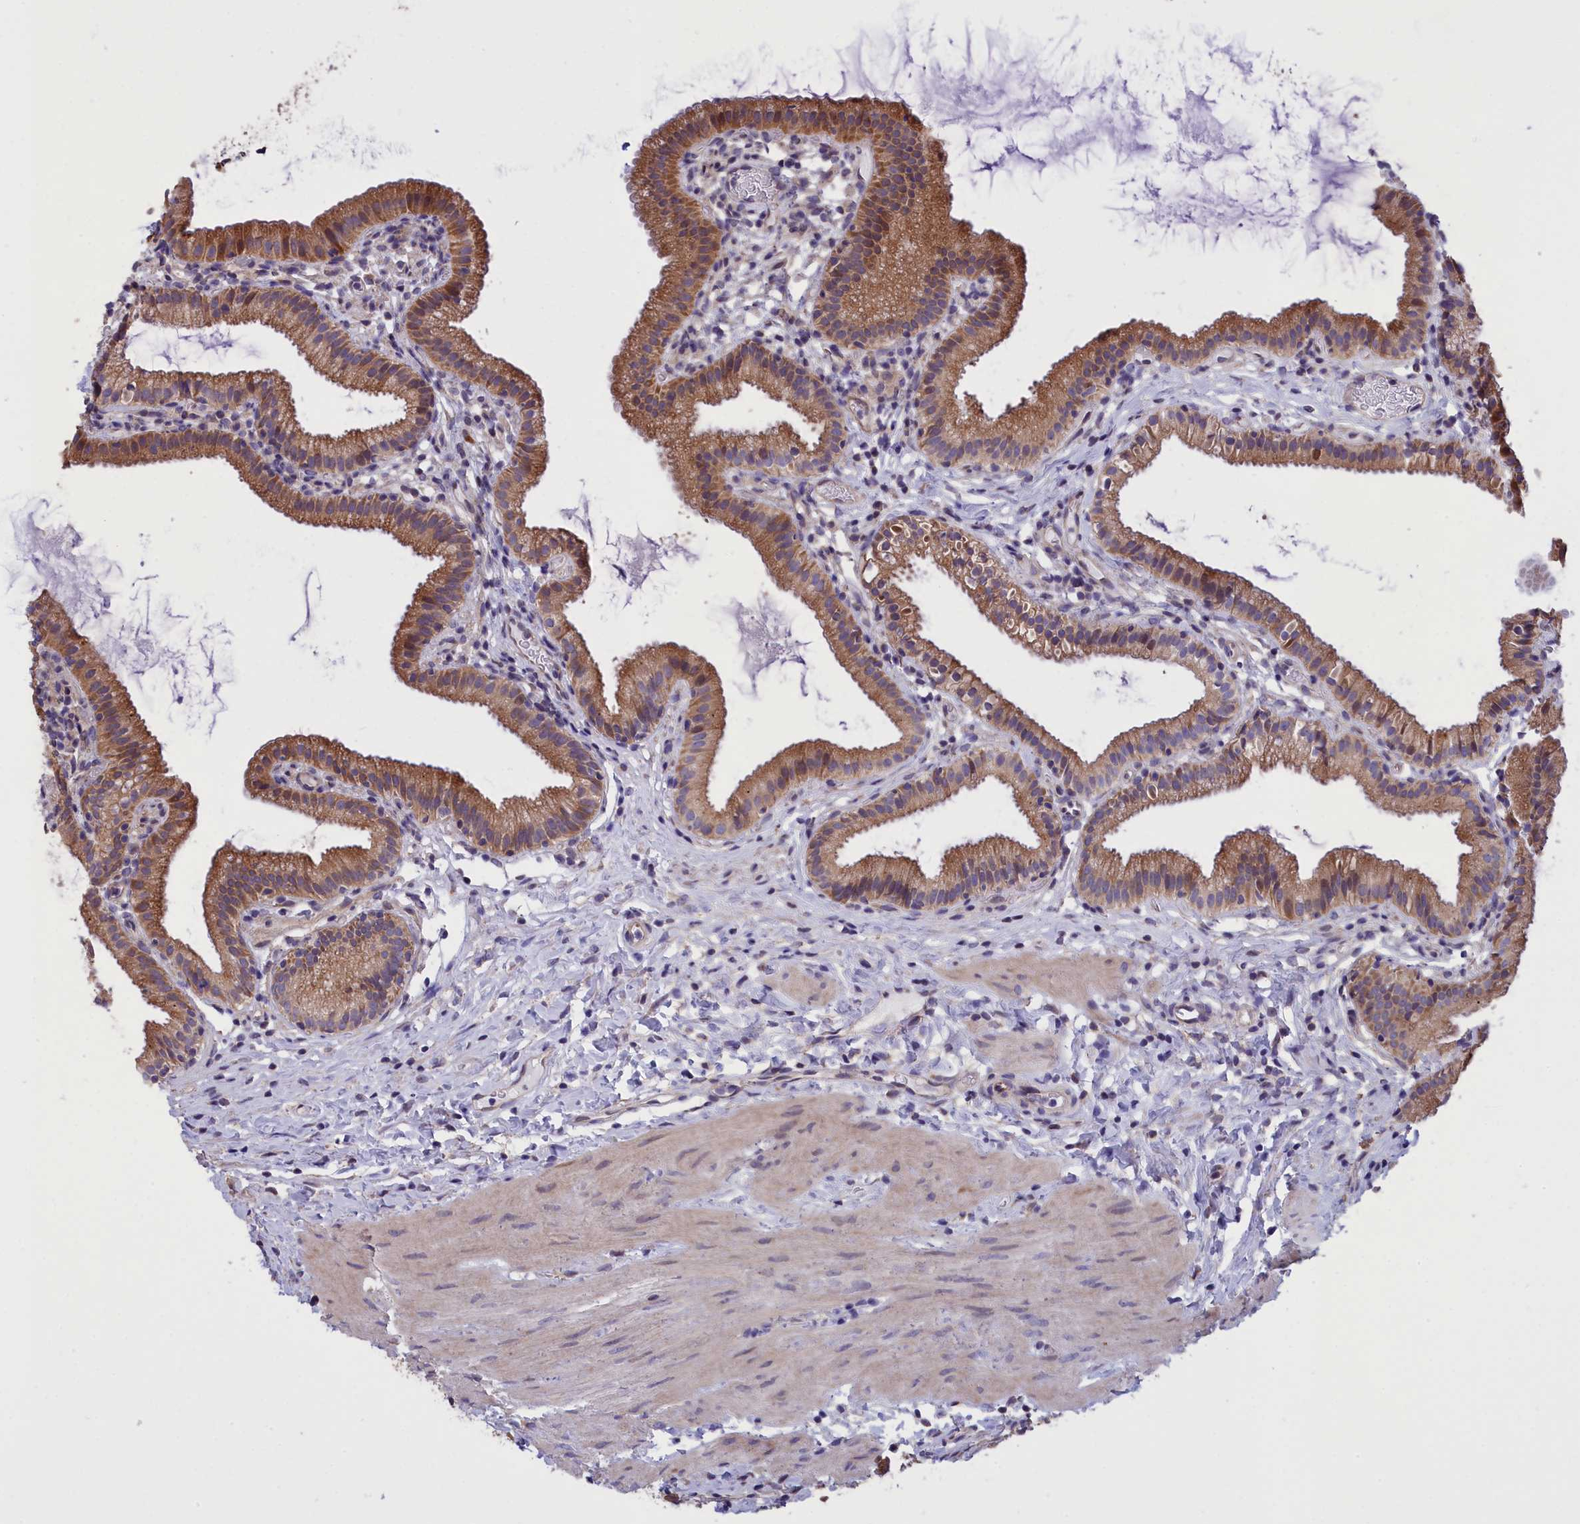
{"staining": {"intensity": "moderate", "quantity": ">75%", "location": "cytoplasmic/membranous"}, "tissue": "gallbladder", "cell_type": "Glandular cells", "image_type": "normal", "snomed": [{"axis": "morphology", "description": "Normal tissue, NOS"}, {"axis": "topography", "description": "Gallbladder"}], "caption": "Gallbladder stained with DAB (3,3'-diaminobenzidine) IHC demonstrates medium levels of moderate cytoplasmic/membranous staining in approximately >75% of glandular cells. (DAB (3,3'-diaminobenzidine) IHC with brightfield microscopy, high magnification).", "gene": "CYP2U1", "patient": {"sex": "female", "age": 46}}